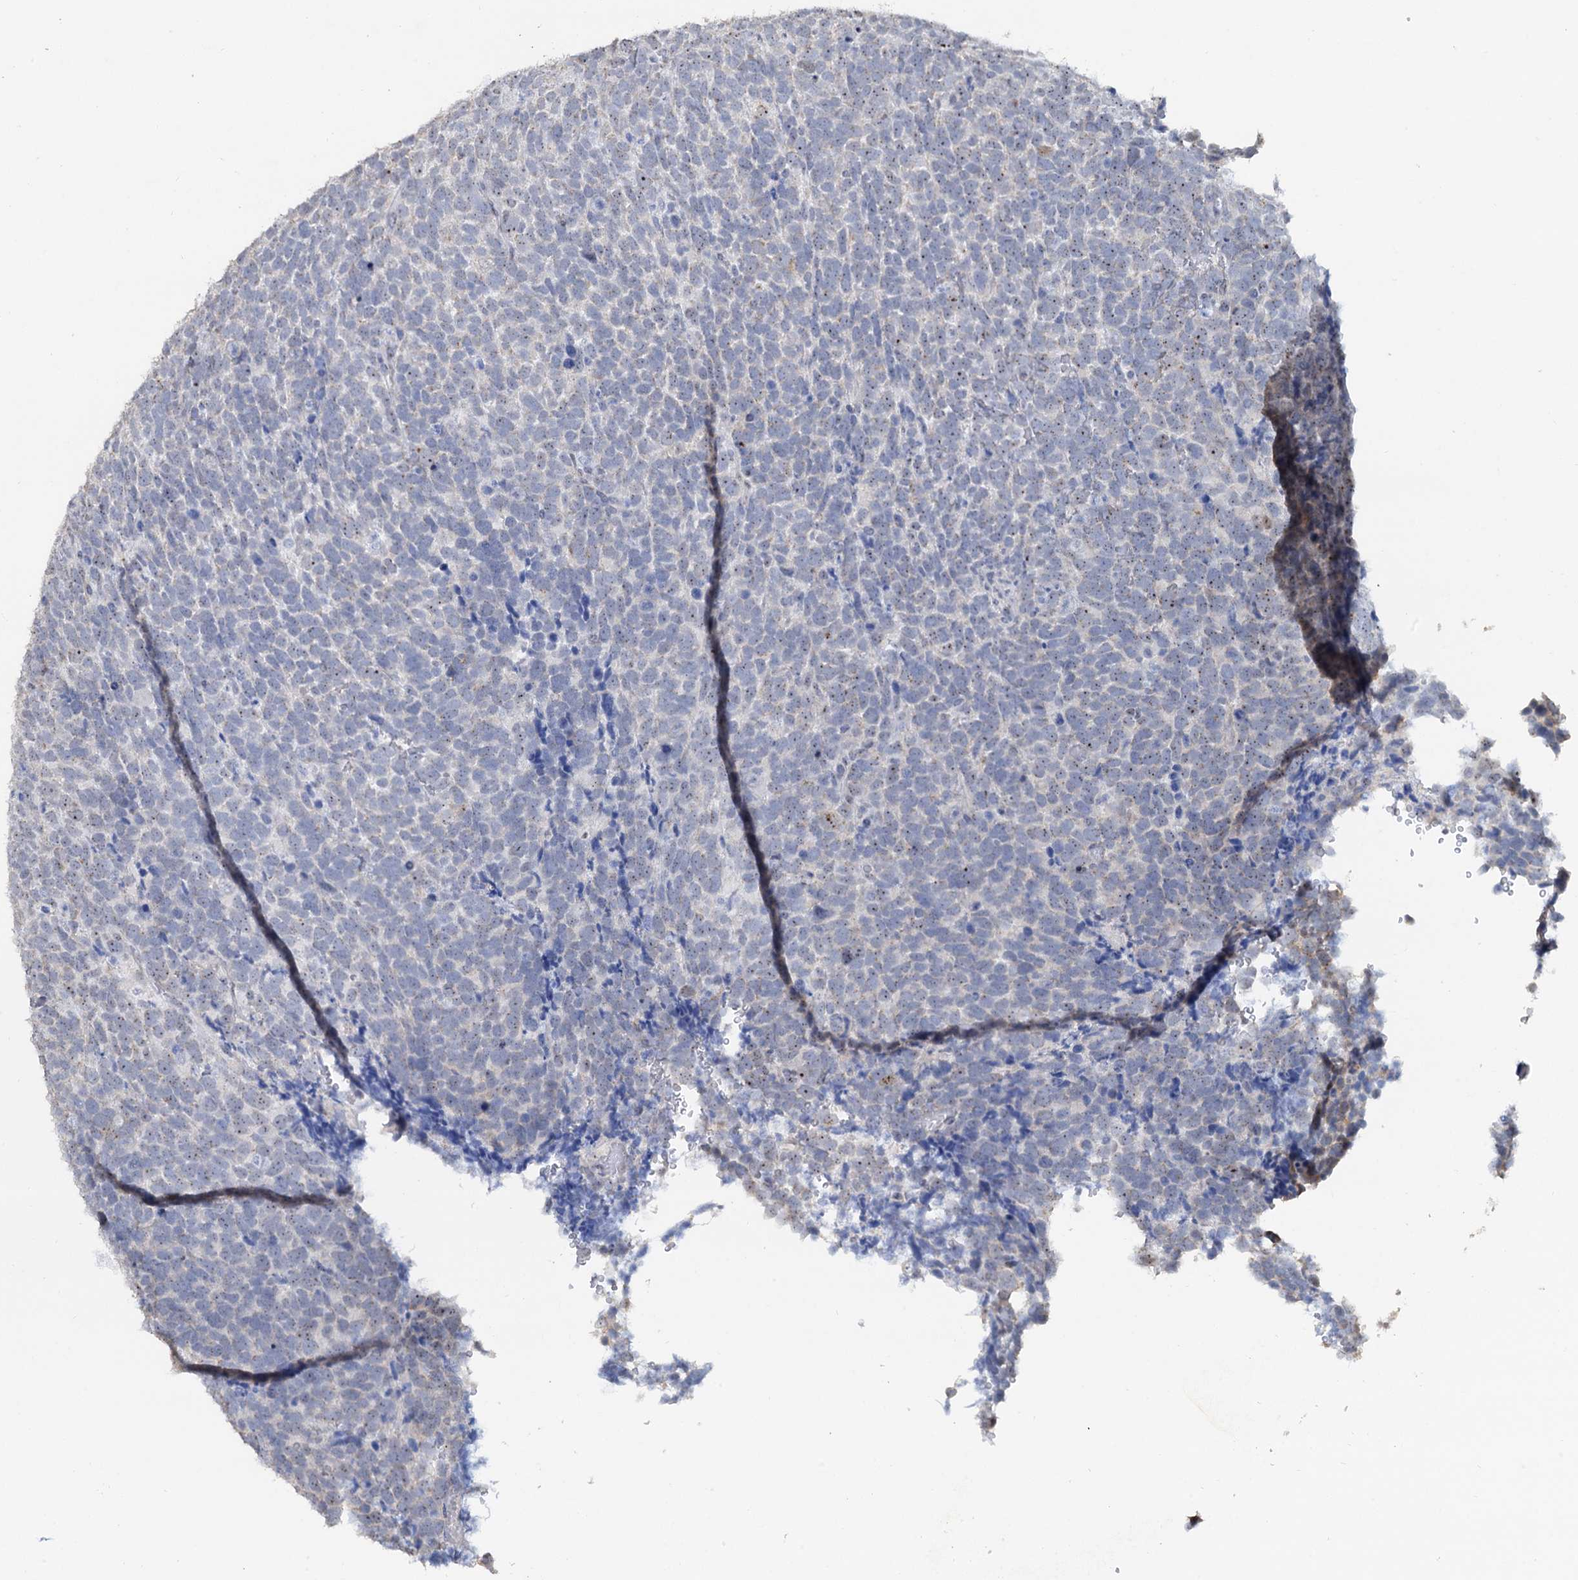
{"staining": {"intensity": "negative", "quantity": "none", "location": "none"}, "tissue": "urothelial cancer", "cell_type": "Tumor cells", "image_type": "cancer", "snomed": [{"axis": "morphology", "description": "Urothelial carcinoma, High grade"}, {"axis": "topography", "description": "Urinary bladder"}], "caption": "Image shows no protein staining in tumor cells of urothelial cancer tissue. (DAB immunohistochemistry (IHC), high magnification).", "gene": "C2CD3", "patient": {"sex": "female", "age": 82}}